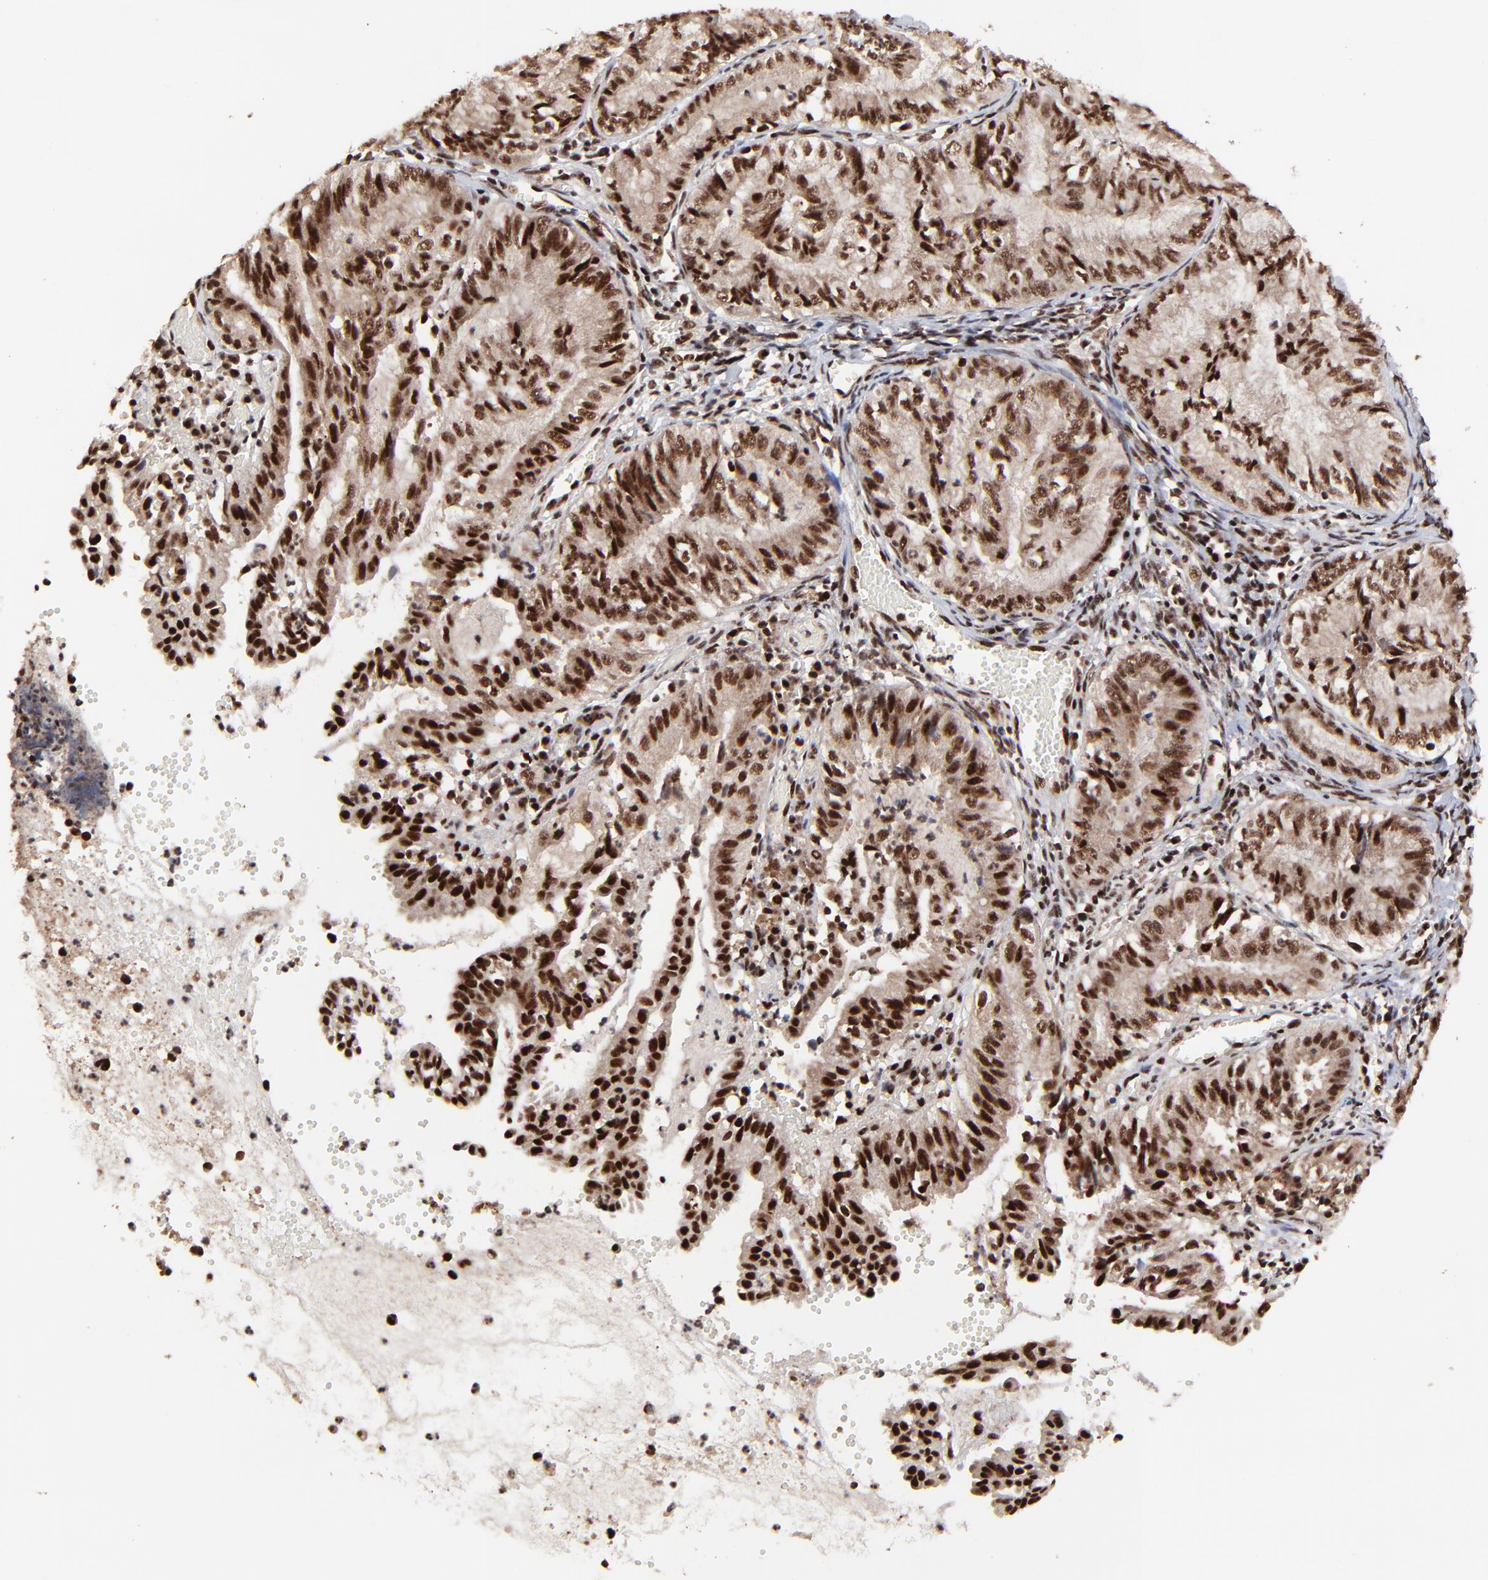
{"staining": {"intensity": "strong", "quantity": ">75%", "location": "nuclear"}, "tissue": "endometrial cancer", "cell_type": "Tumor cells", "image_type": "cancer", "snomed": [{"axis": "morphology", "description": "Adenocarcinoma, NOS"}, {"axis": "topography", "description": "Endometrium"}], "caption": "Endometrial adenocarcinoma was stained to show a protein in brown. There is high levels of strong nuclear expression in about >75% of tumor cells. The protein is stained brown, and the nuclei are stained in blue (DAB (3,3'-diaminobenzidine) IHC with brightfield microscopy, high magnification).", "gene": "RBM22", "patient": {"sex": "female", "age": 66}}